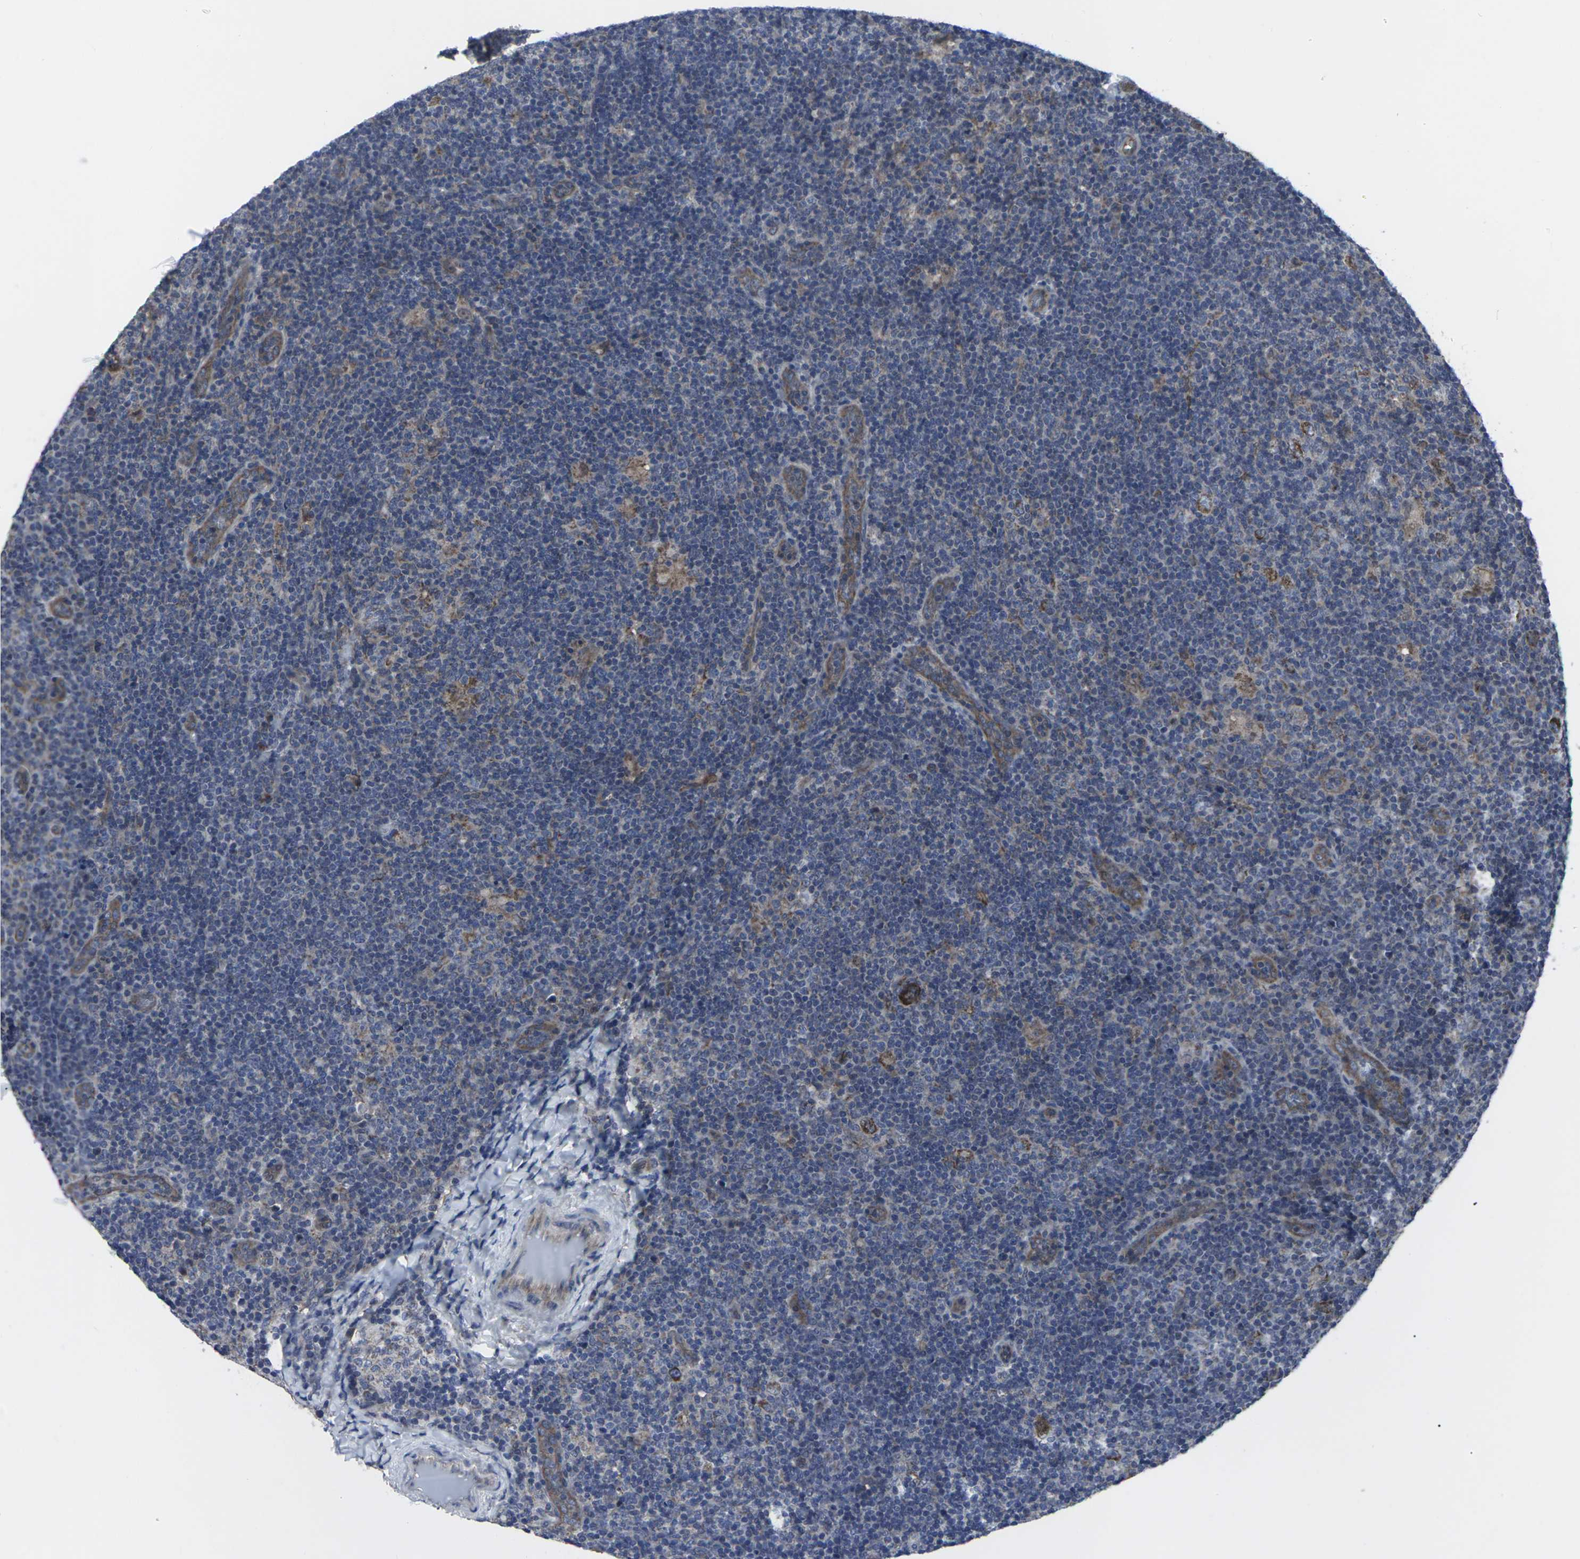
{"staining": {"intensity": "moderate", "quantity": "25%-75%", "location": "cytoplasmic/membranous"}, "tissue": "lymphoma", "cell_type": "Tumor cells", "image_type": "cancer", "snomed": [{"axis": "morphology", "description": "Hodgkin's disease, NOS"}, {"axis": "topography", "description": "Lymph node"}], "caption": "Tumor cells display medium levels of moderate cytoplasmic/membranous positivity in approximately 25%-75% of cells in human Hodgkin's disease.", "gene": "MAPKAPK2", "patient": {"sex": "female", "age": 57}}